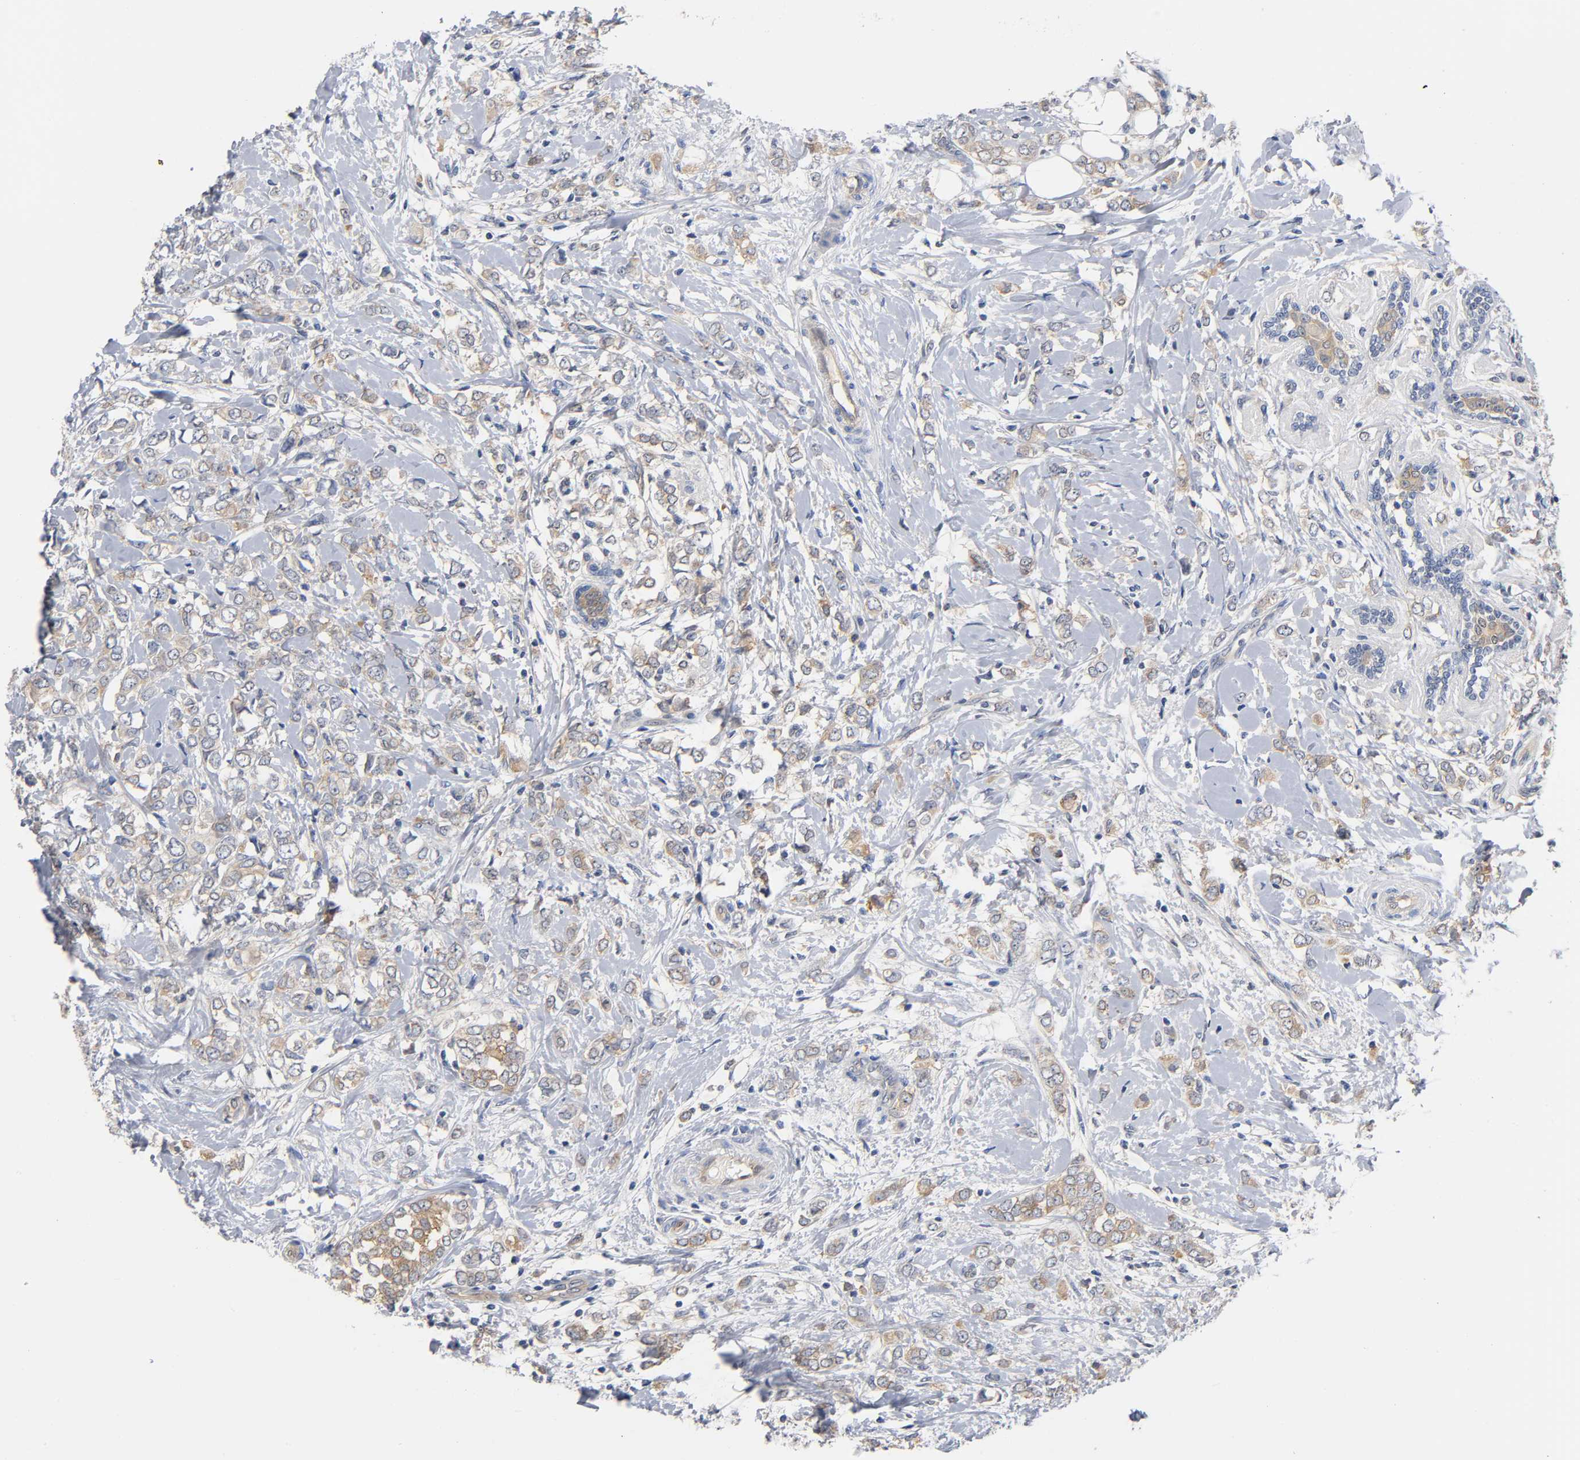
{"staining": {"intensity": "moderate", "quantity": ">75%", "location": "cytoplasmic/membranous"}, "tissue": "breast cancer", "cell_type": "Tumor cells", "image_type": "cancer", "snomed": [{"axis": "morphology", "description": "Normal tissue, NOS"}, {"axis": "morphology", "description": "Lobular carcinoma"}, {"axis": "topography", "description": "Breast"}], "caption": "This is an image of immunohistochemistry (IHC) staining of breast cancer (lobular carcinoma), which shows moderate expression in the cytoplasmic/membranous of tumor cells.", "gene": "FYN", "patient": {"sex": "female", "age": 47}}